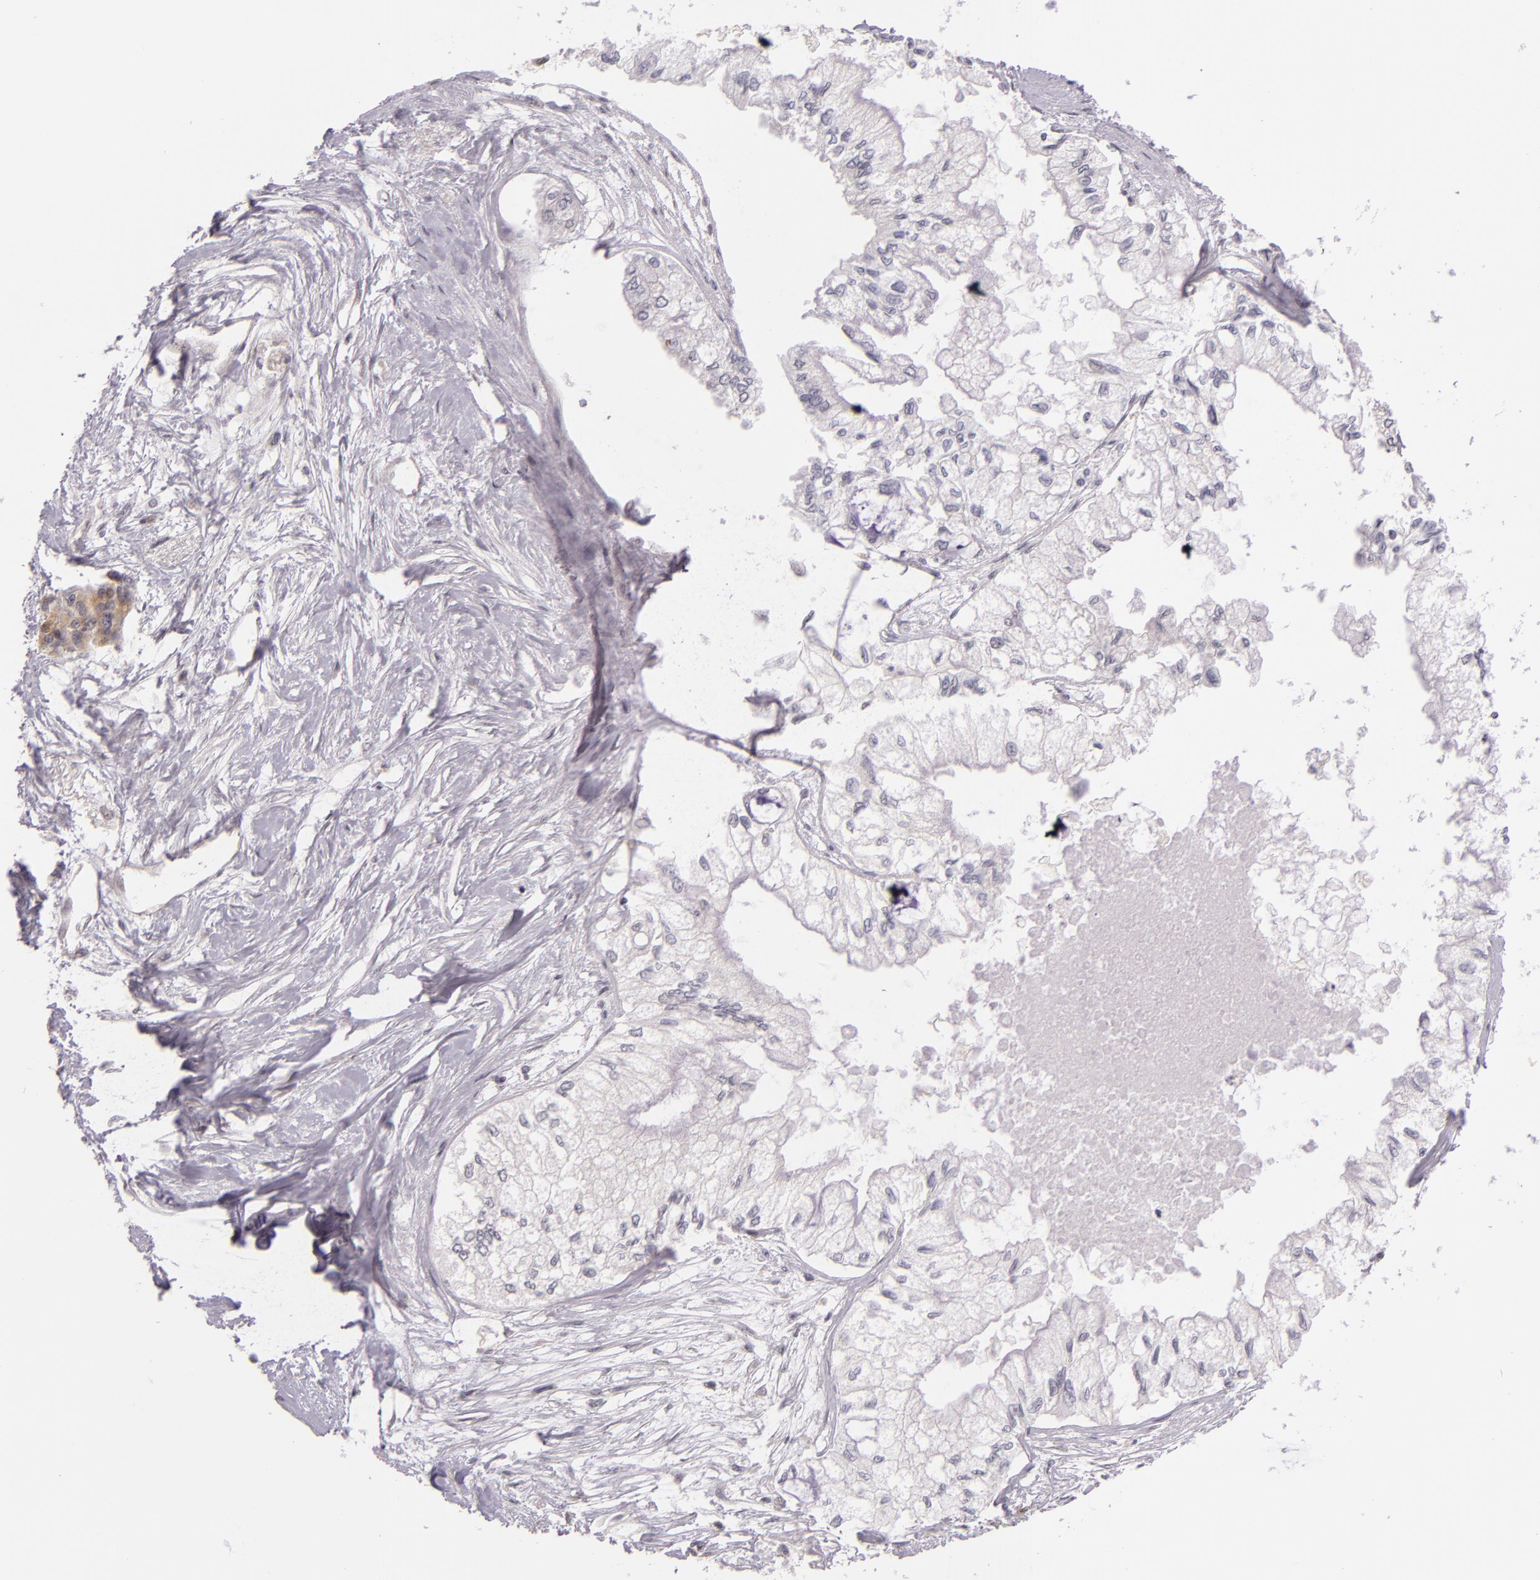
{"staining": {"intensity": "weak", "quantity": "<25%", "location": "nuclear"}, "tissue": "pancreatic cancer", "cell_type": "Tumor cells", "image_type": "cancer", "snomed": [{"axis": "morphology", "description": "Adenocarcinoma, NOS"}, {"axis": "topography", "description": "Pancreas"}], "caption": "Human adenocarcinoma (pancreatic) stained for a protein using immunohistochemistry (IHC) reveals no expression in tumor cells.", "gene": "ALX1", "patient": {"sex": "male", "age": 79}}